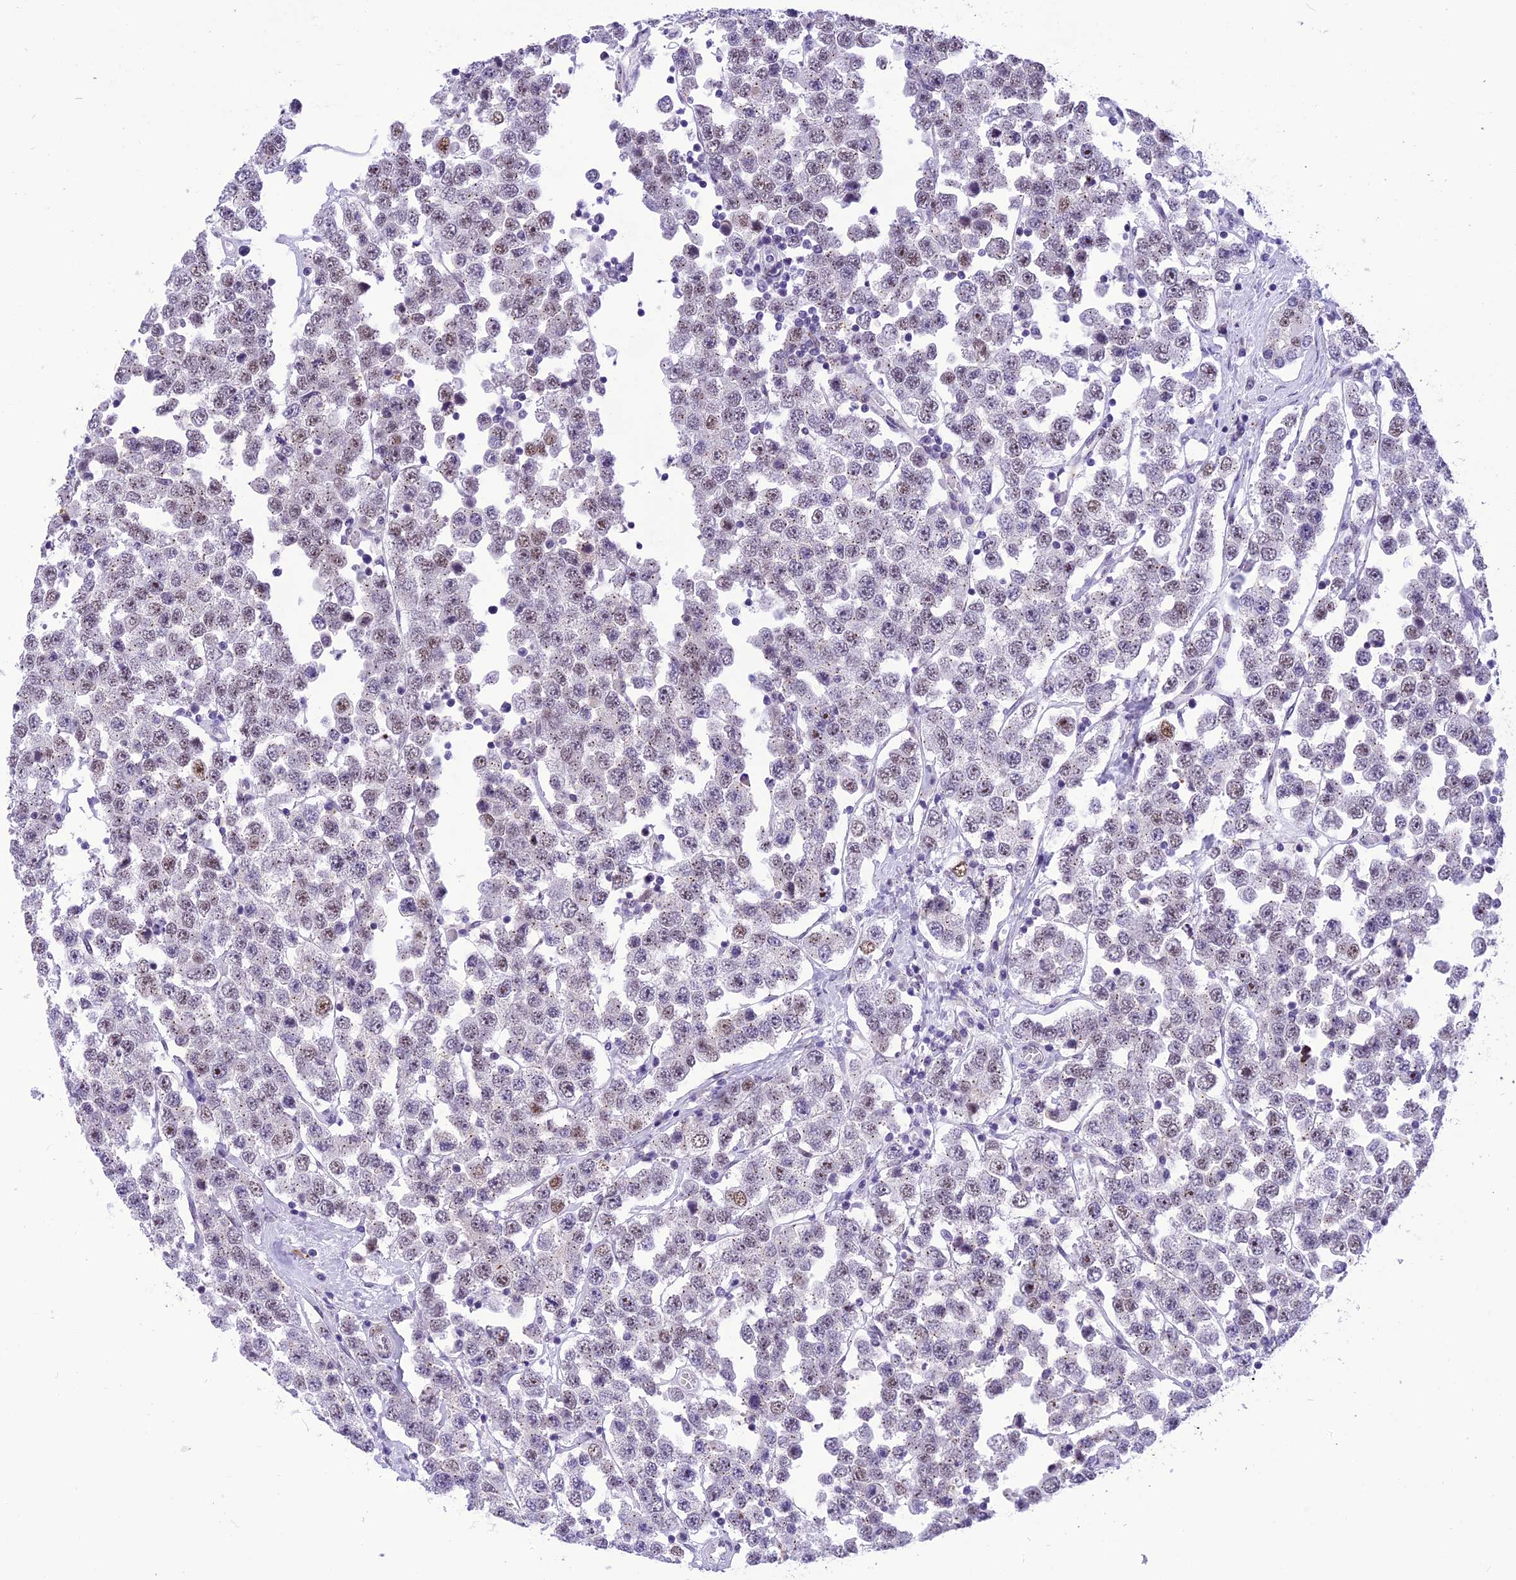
{"staining": {"intensity": "weak", "quantity": "25%-75%", "location": "nuclear"}, "tissue": "testis cancer", "cell_type": "Tumor cells", "image_type": "cancer", "snomed": [{"axis": "morphology", "description": "Seminoma, NOS"}, {"axis": "topography", "description": "Testis"}], "caption": "Immunohistochemical staining of seminoma (testis) displays weak nuclear protein expression in approximately 25%-75% of tumor cells. The staining was performed using DAB (3,3'-diaminobenzidine), with brown indicating positive protein expression. Nuclei are stained blue with hematoxylin.", "gene": "IRF2BP1", "patient": {"sex": "male", "age": 28}}